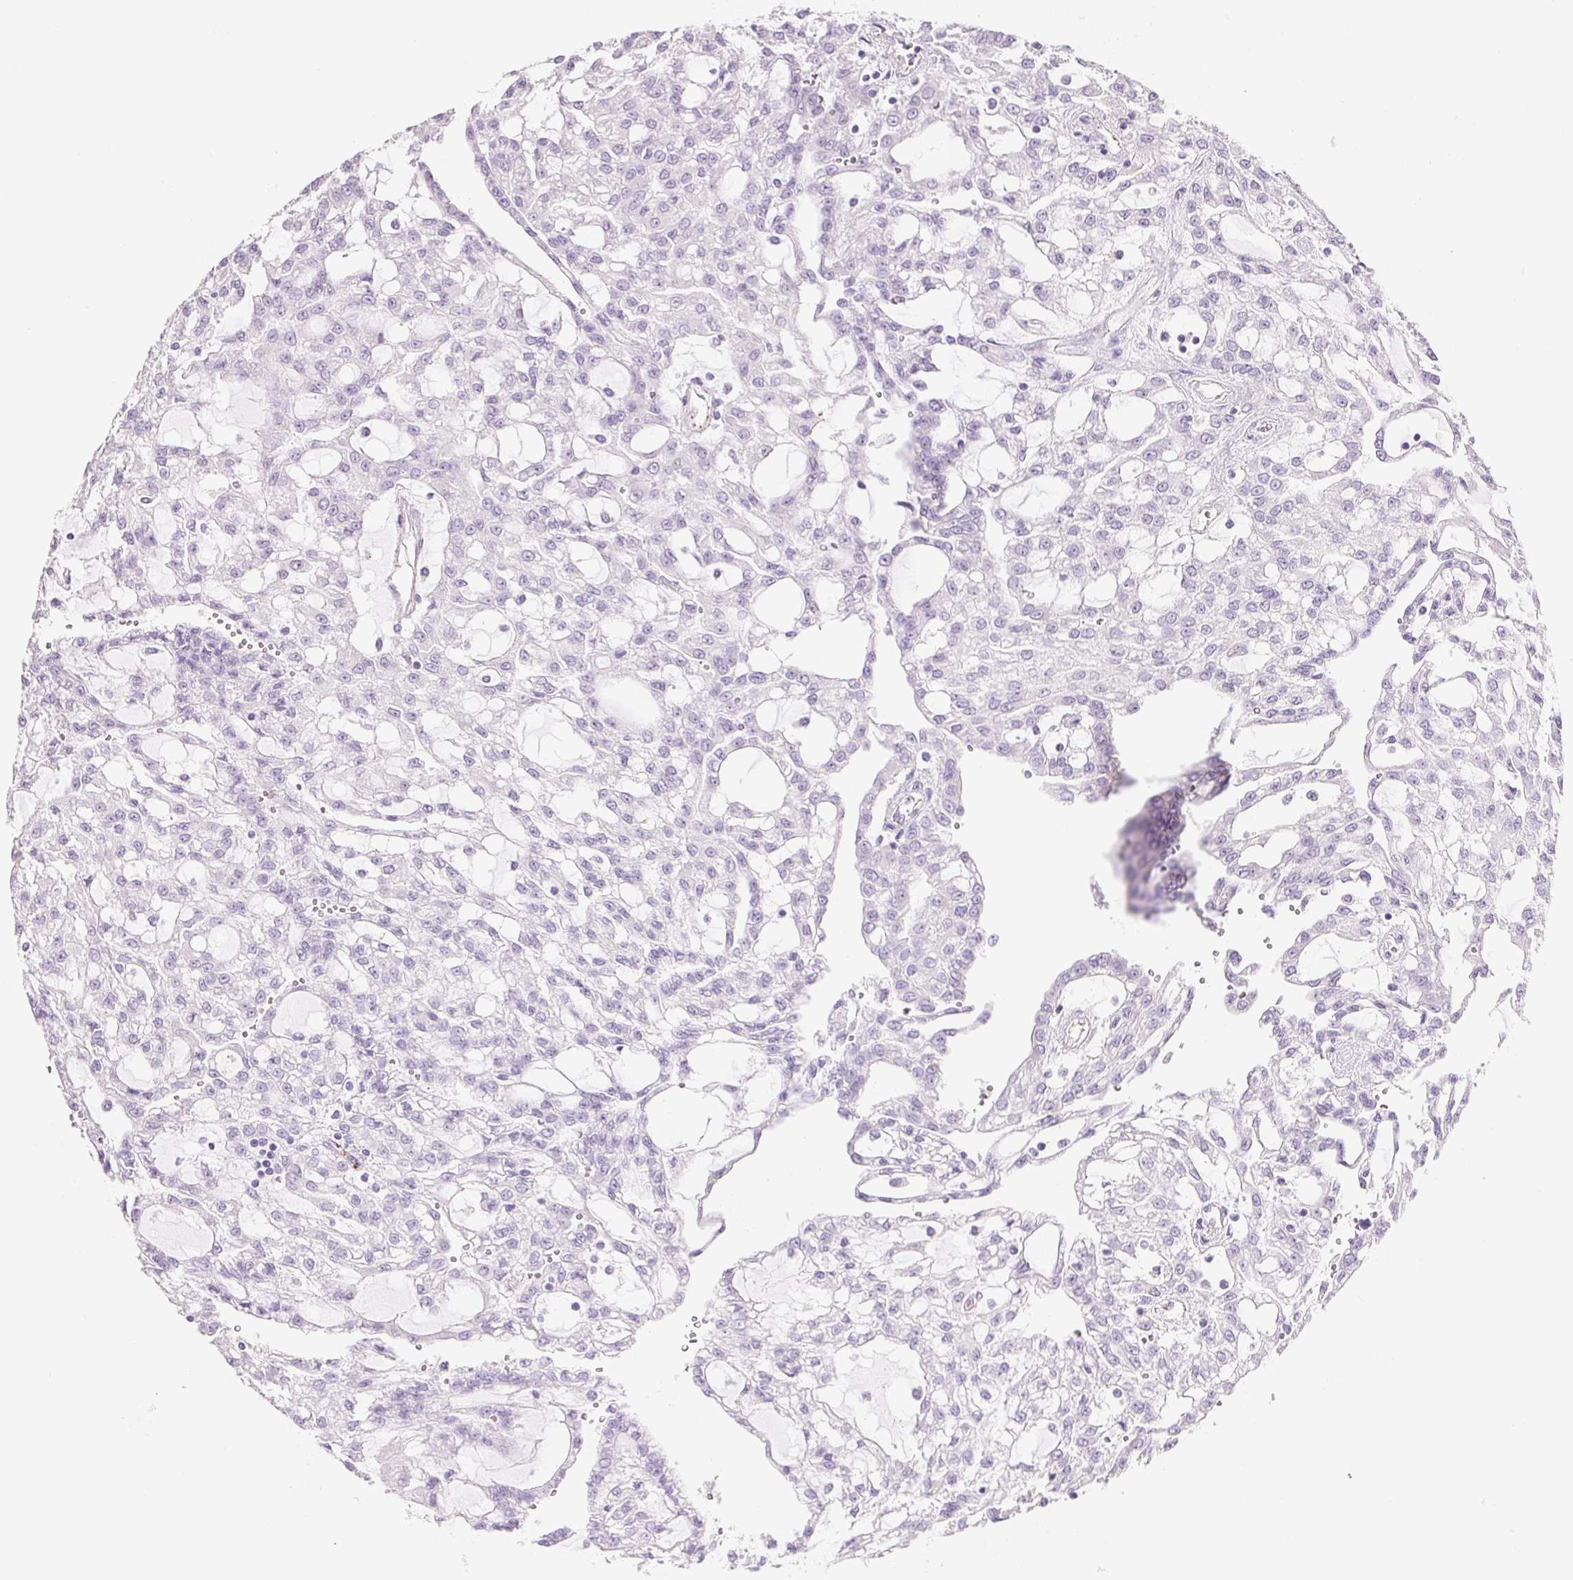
{"staining": {"intensity": "negative", "quantity": "none", "location": "none"}, "tissue": "renal cancer", "cell_type": "Tumor cells", "image_type": "cancer", "snomed": [{"axis": "morphology", "description": "Adenocarcinoma, NOS"}, {"axis": "topography", "description": "Kidney"}], "caption": "Image shows no significant protein expression in tumor cells of renal adenocarcinoma.", "gene": "KCNE2", "patient": {"sex": "male", "age": 63}}